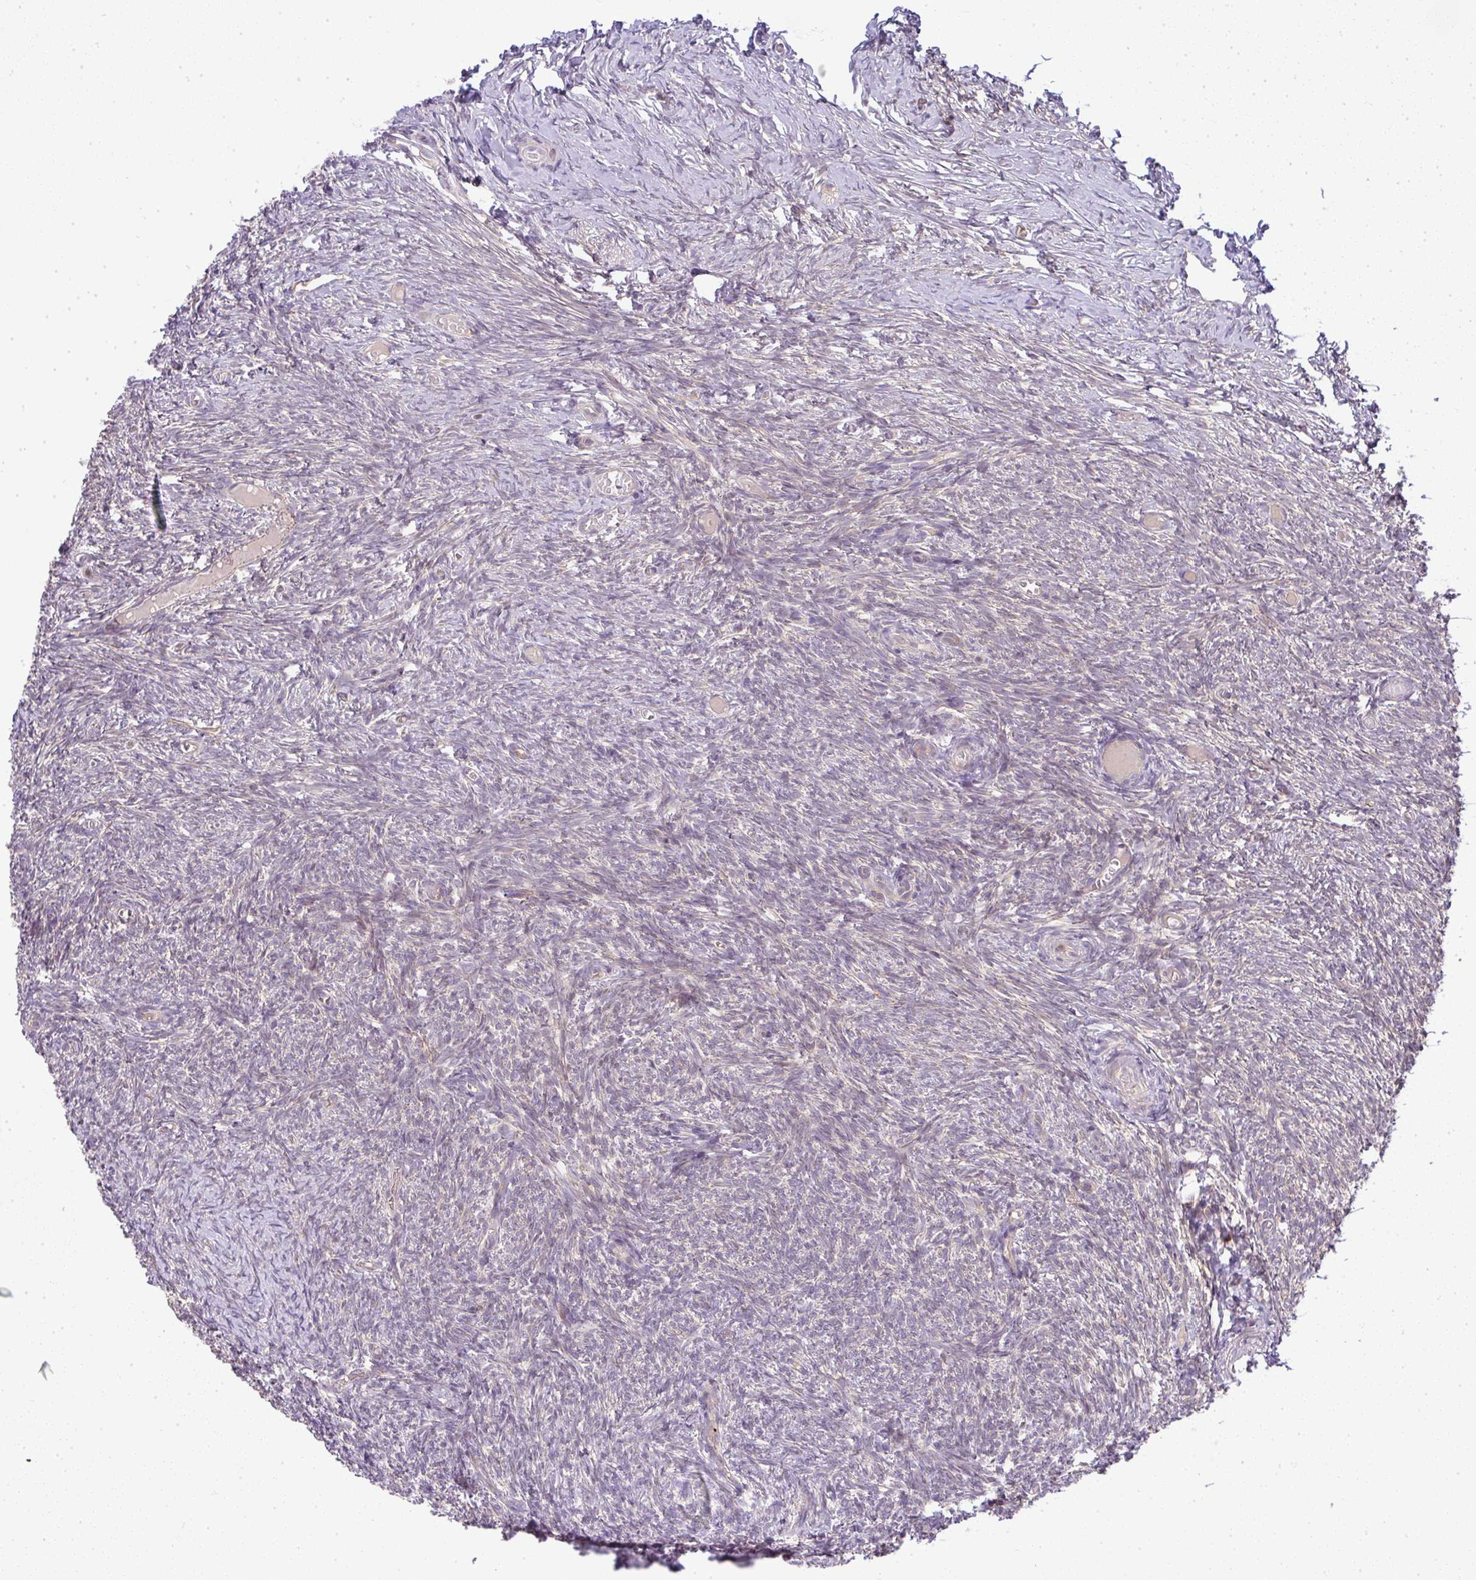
{"staining": {"intensity": "weak", "quantity": ">75%", "location": "cytoplasmic/membranous"}, "tissue": "ovary", "cell_type": "Follicle cells", "image_type": "normal", "snomed": [{"axis": "morphology", "description": "Normal tissue, NOS"}, {"axis": "topography", "description": "Ovary"}], "caption": "Follicle cells demonstrate weak cytoplasmic/membranous expression in approximately >75% of cells in normal ovary.", "gene": "FAM153A", "patient": {"sex": "female", "age": 39}}